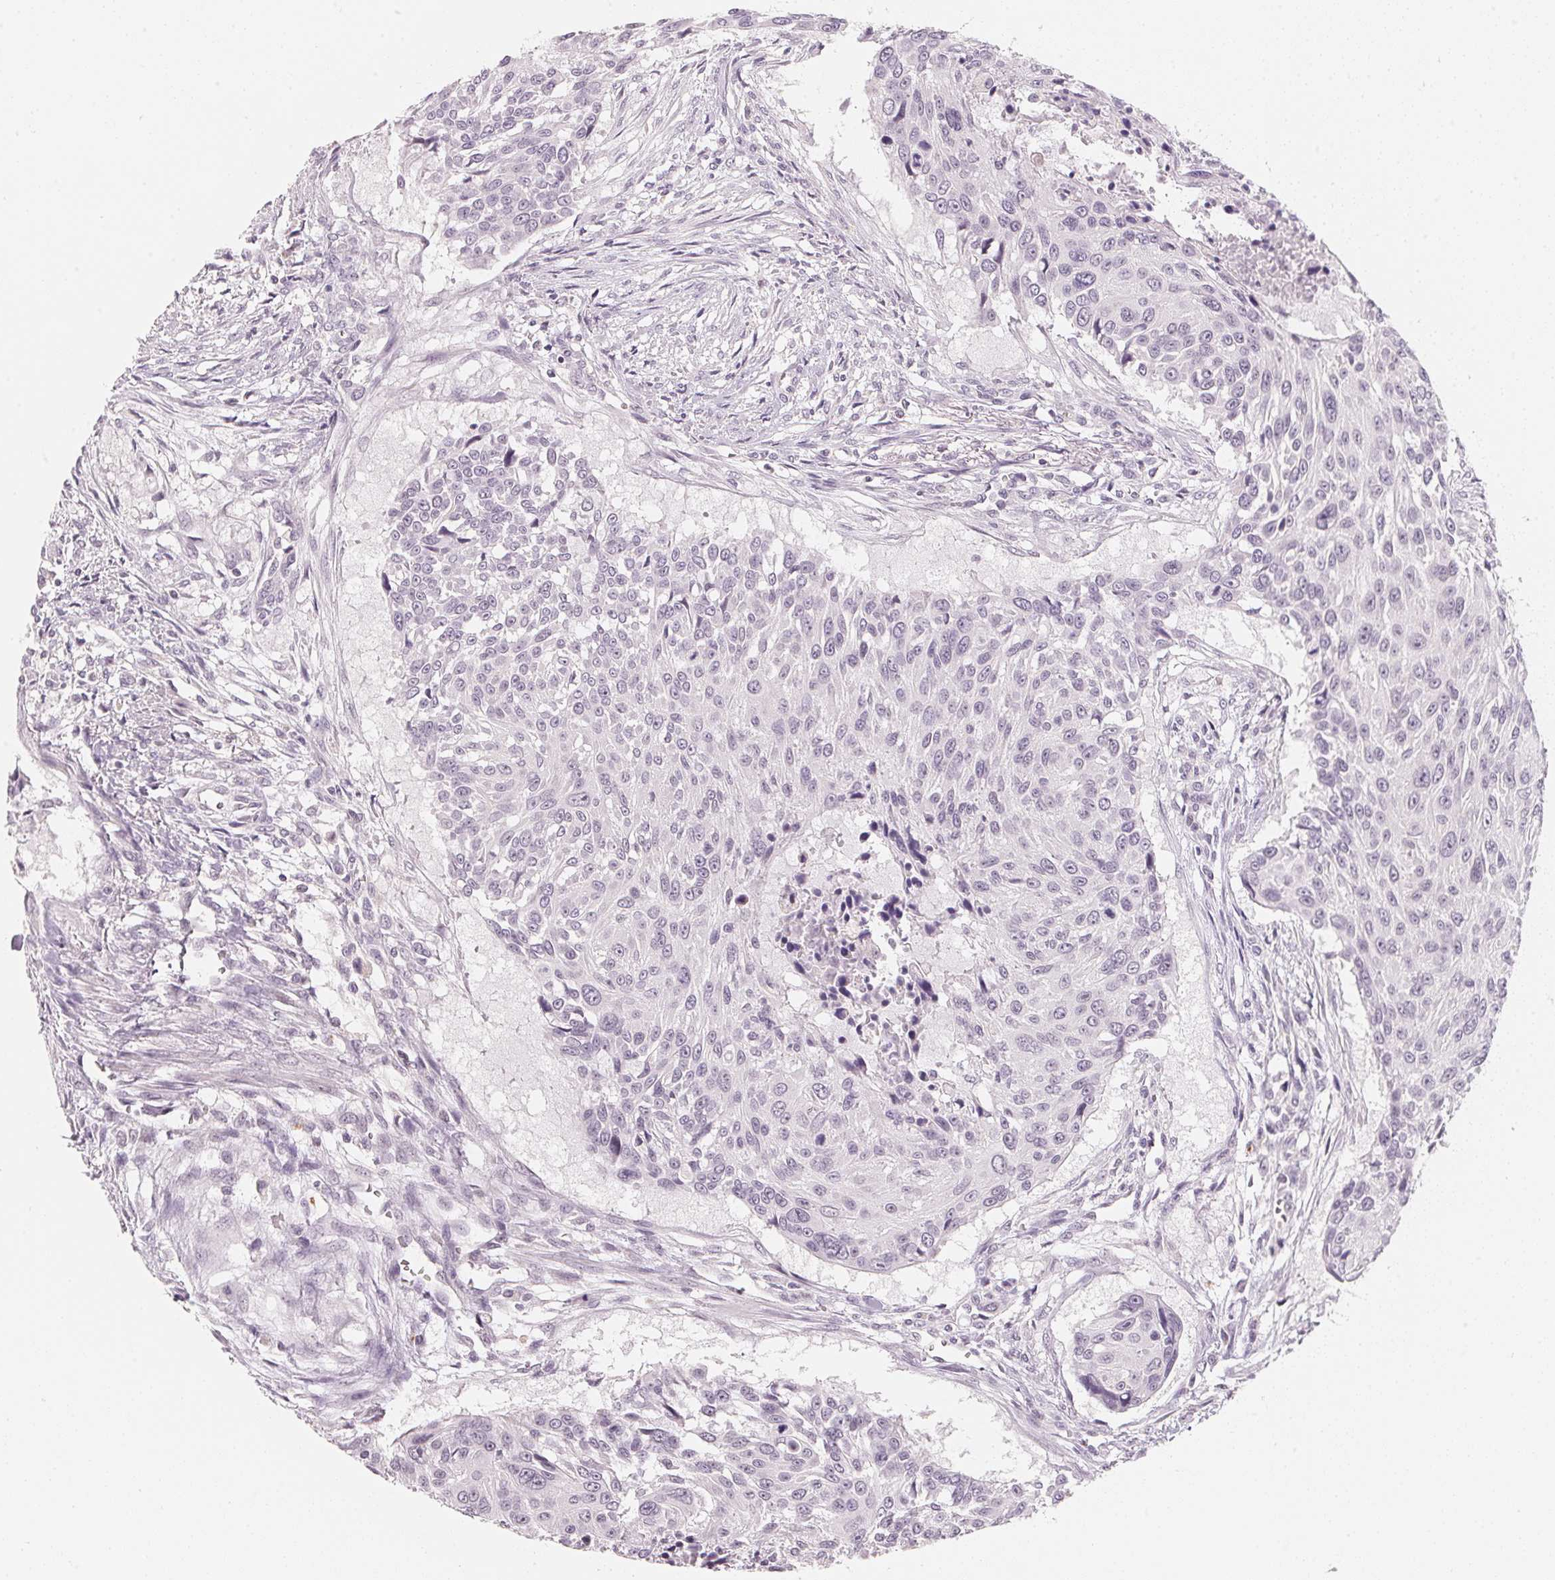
{"staining": {"intensity": "negative", "quantity": "none", "location": "none"}, "tissue": "urothelial cancer", "cell_type": "Tumor cells", "image_type": "cancer", "snomed": [{"axis": "morphology", "description": "Urothelial carcinoma, NOS"}, {"axis": "topography", "description": "Urinary bladder"}], "caption": "Immunohistochemistry (IHC) of transitional cell carcinoma demonstrates no positivity in tumor cells.", "gene": "ANKRD31", "patient": {"sex": "male", "age": 55}}